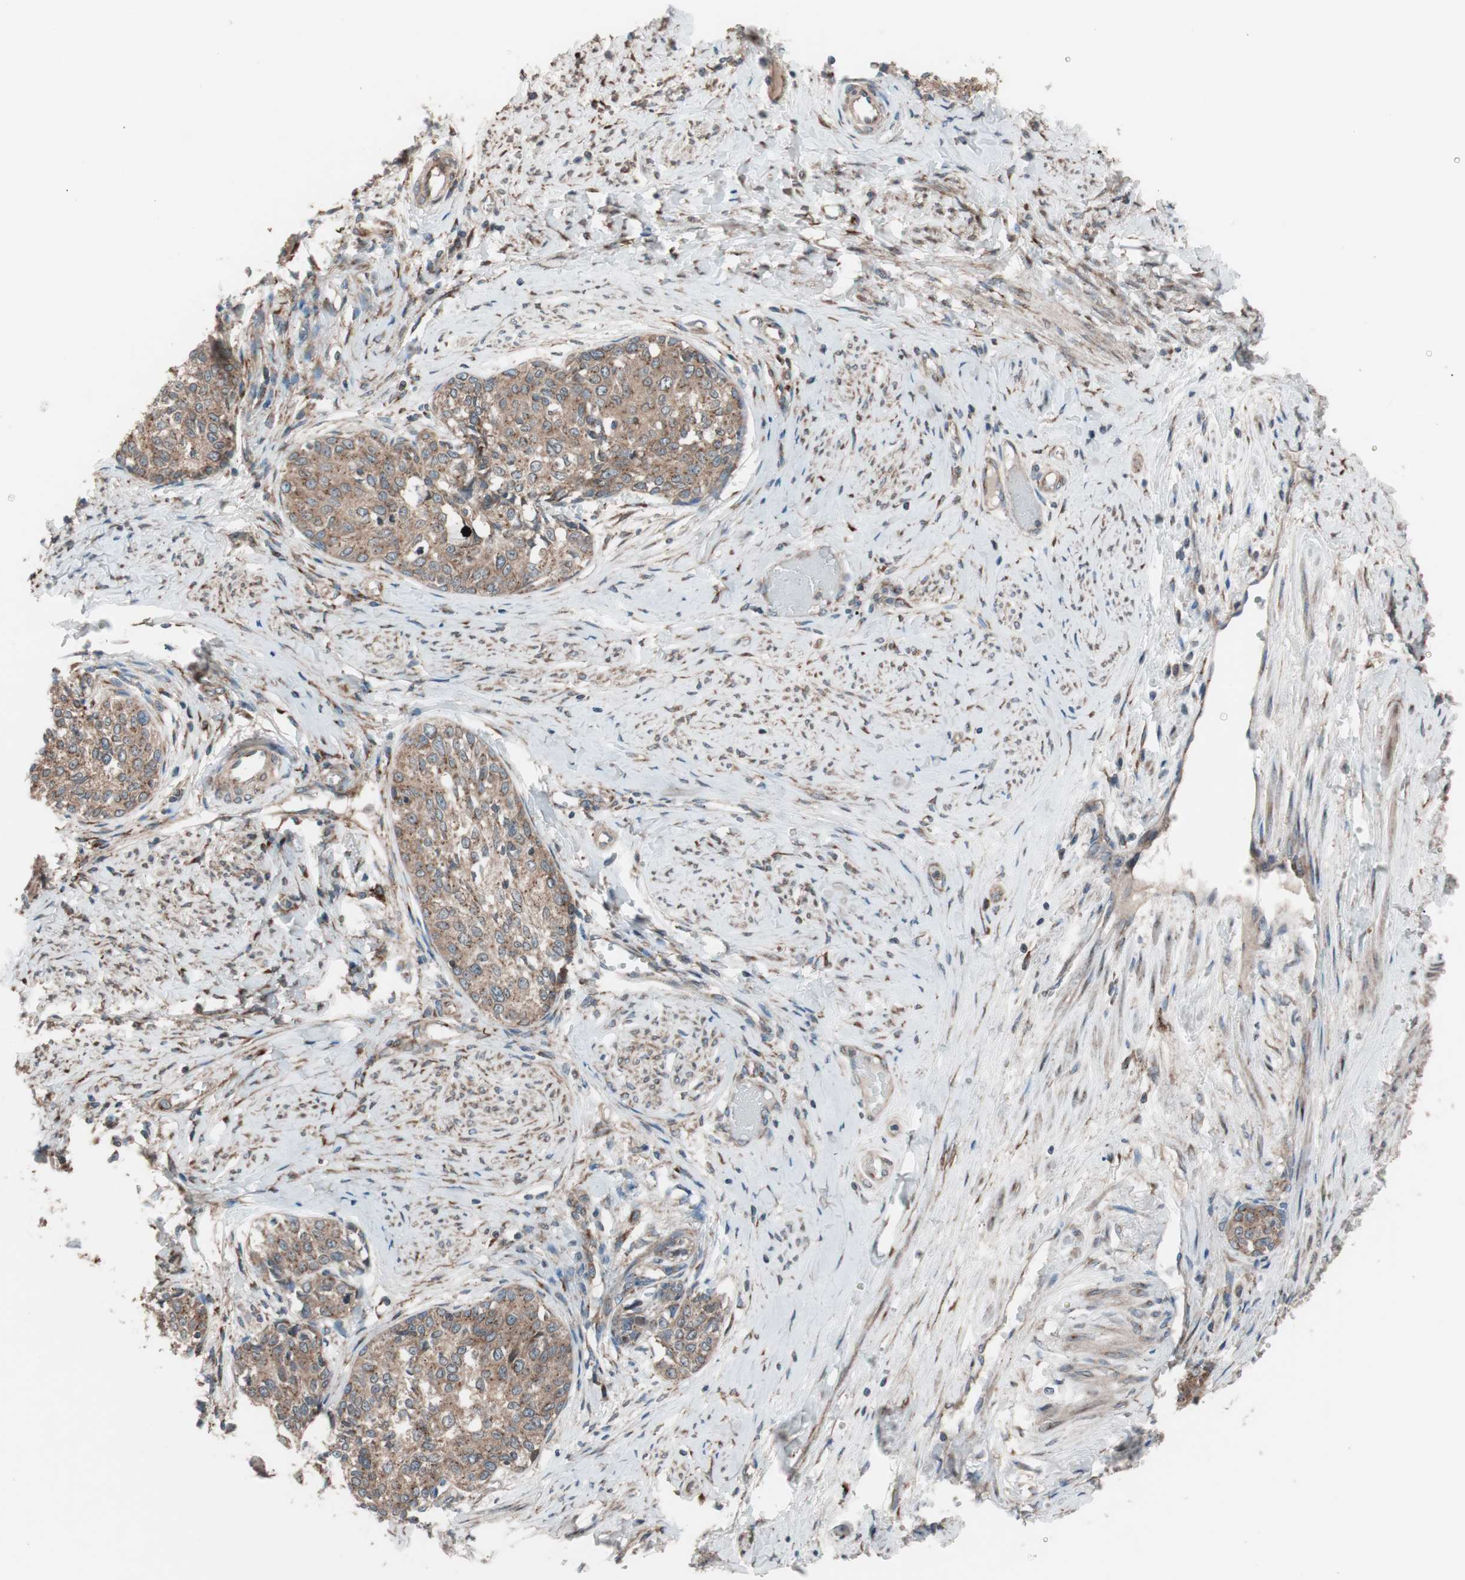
{"staining": {"intensity": "moderate", "quantity": ">75%", "location": "cytoplasmic/membranous"}, "tissue": "cervical cancer", "cell_type": "Tumor cells", "image_type": "cancer", "snomed": [{"axis": "morphology", "description": "Squamous cell carcinoma, NOS"}, {"axis": "morphology", "description": "Adenocarcinoma, NOS"}, {"axis": "topography", "description": "Cervix"}], "caption": "An immunohistochemistry image of tumor tissue is shown. Protein staining in brown labels moderate cytoplasmic/membranous positivity in adenocarcinoma (cervical) within tumor cells.", "gene": "SEC31A", "patient": {"sex": "female", "age": 52}}